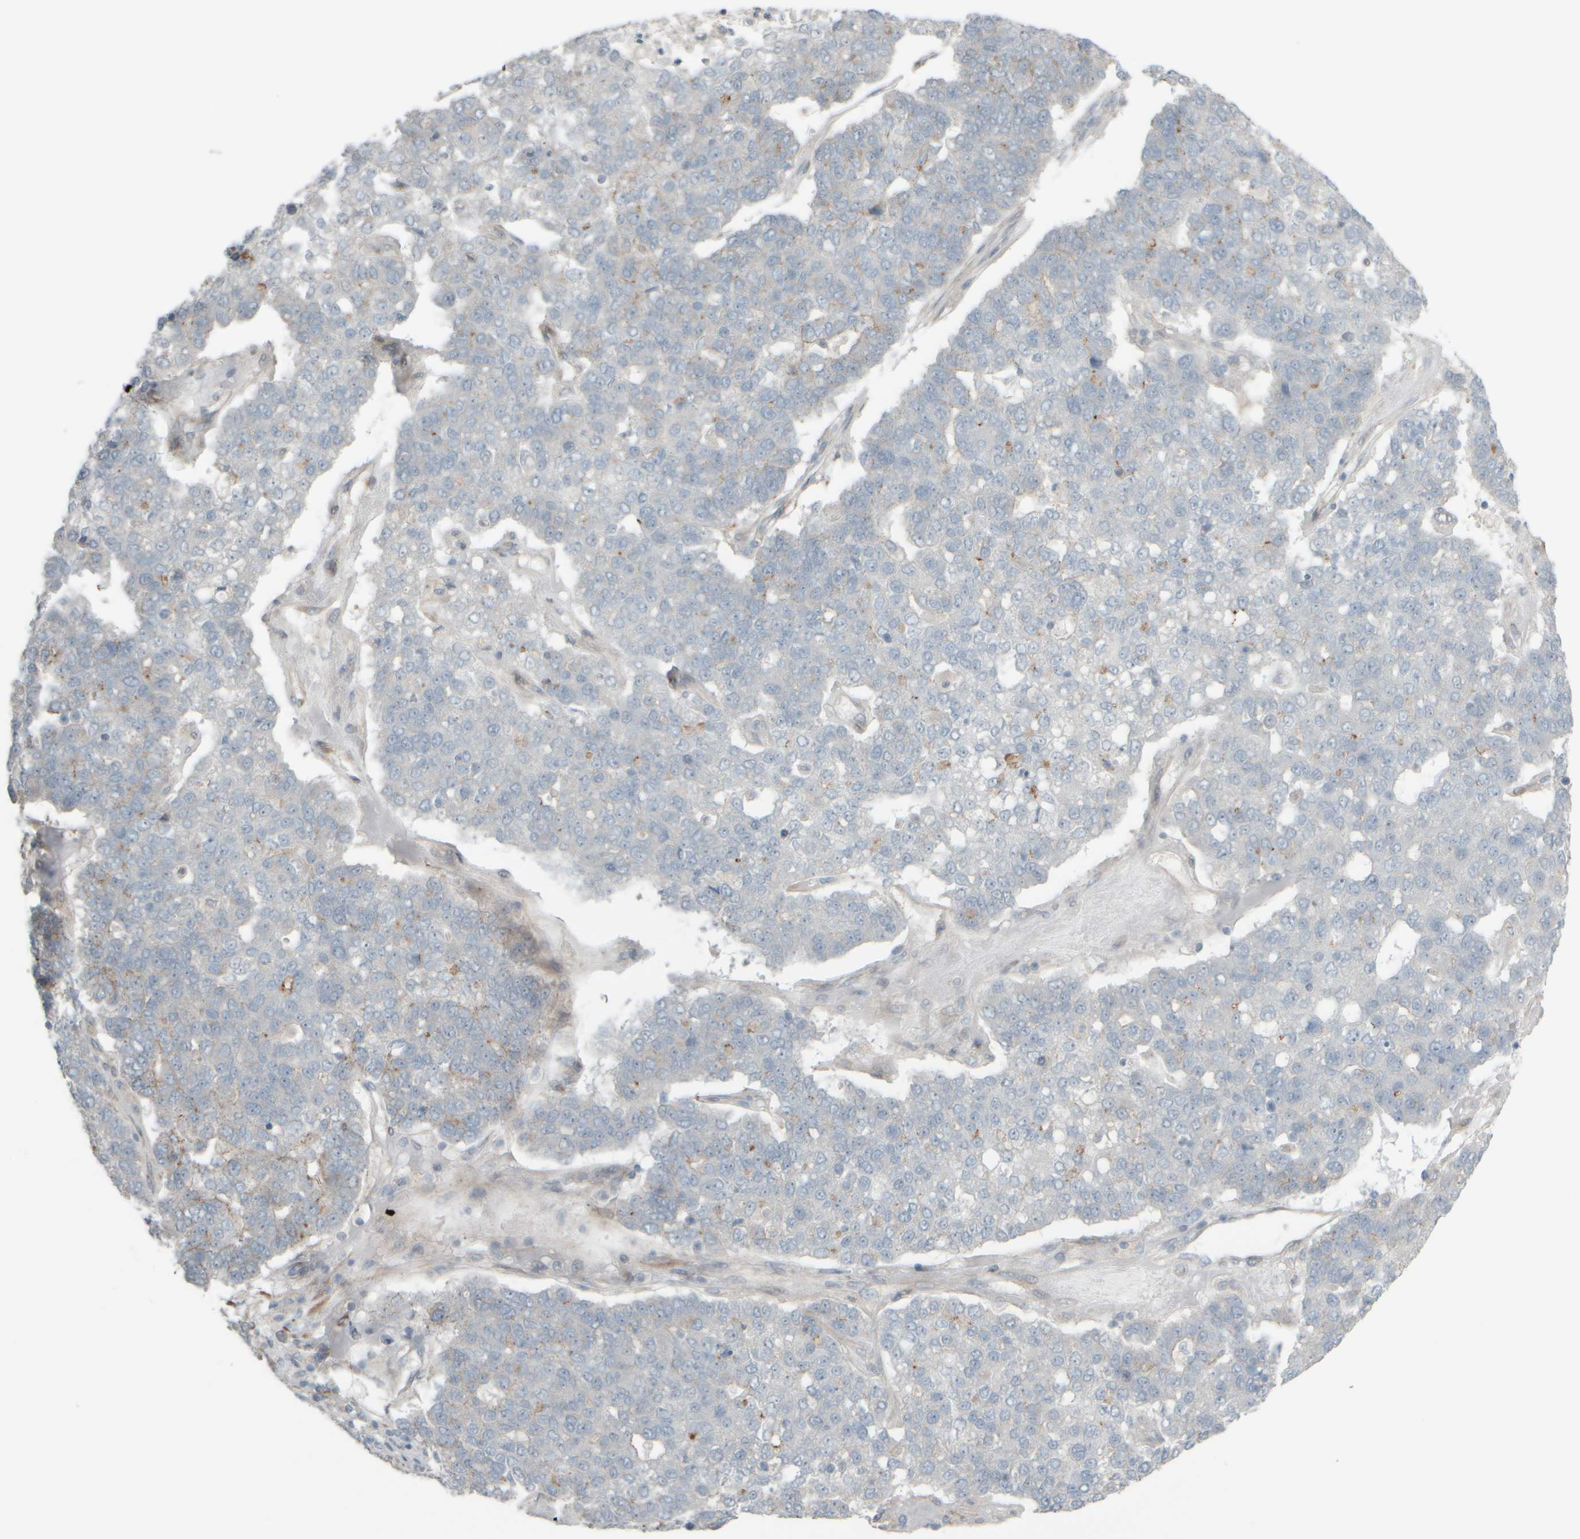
{"staining": {"intensity": "negative", "quantity": "none", "location": "none"}, "tissue": "pancreatic cancer", "cell_type": "Tumor cells", "image_type": "cancer", "snomed": [{"axis": "morphology", "description": "Adenocarcinoma, NOS"}, {"axis": "topography", "description": "Pancreas"}], "caption": "This is a photomicrograph of immunohistochemistry staining of pancreatic cancer, which shows no staining in tumor cells.", "gene": "HGS", "patient": {"sex": "female", "age": 61}}